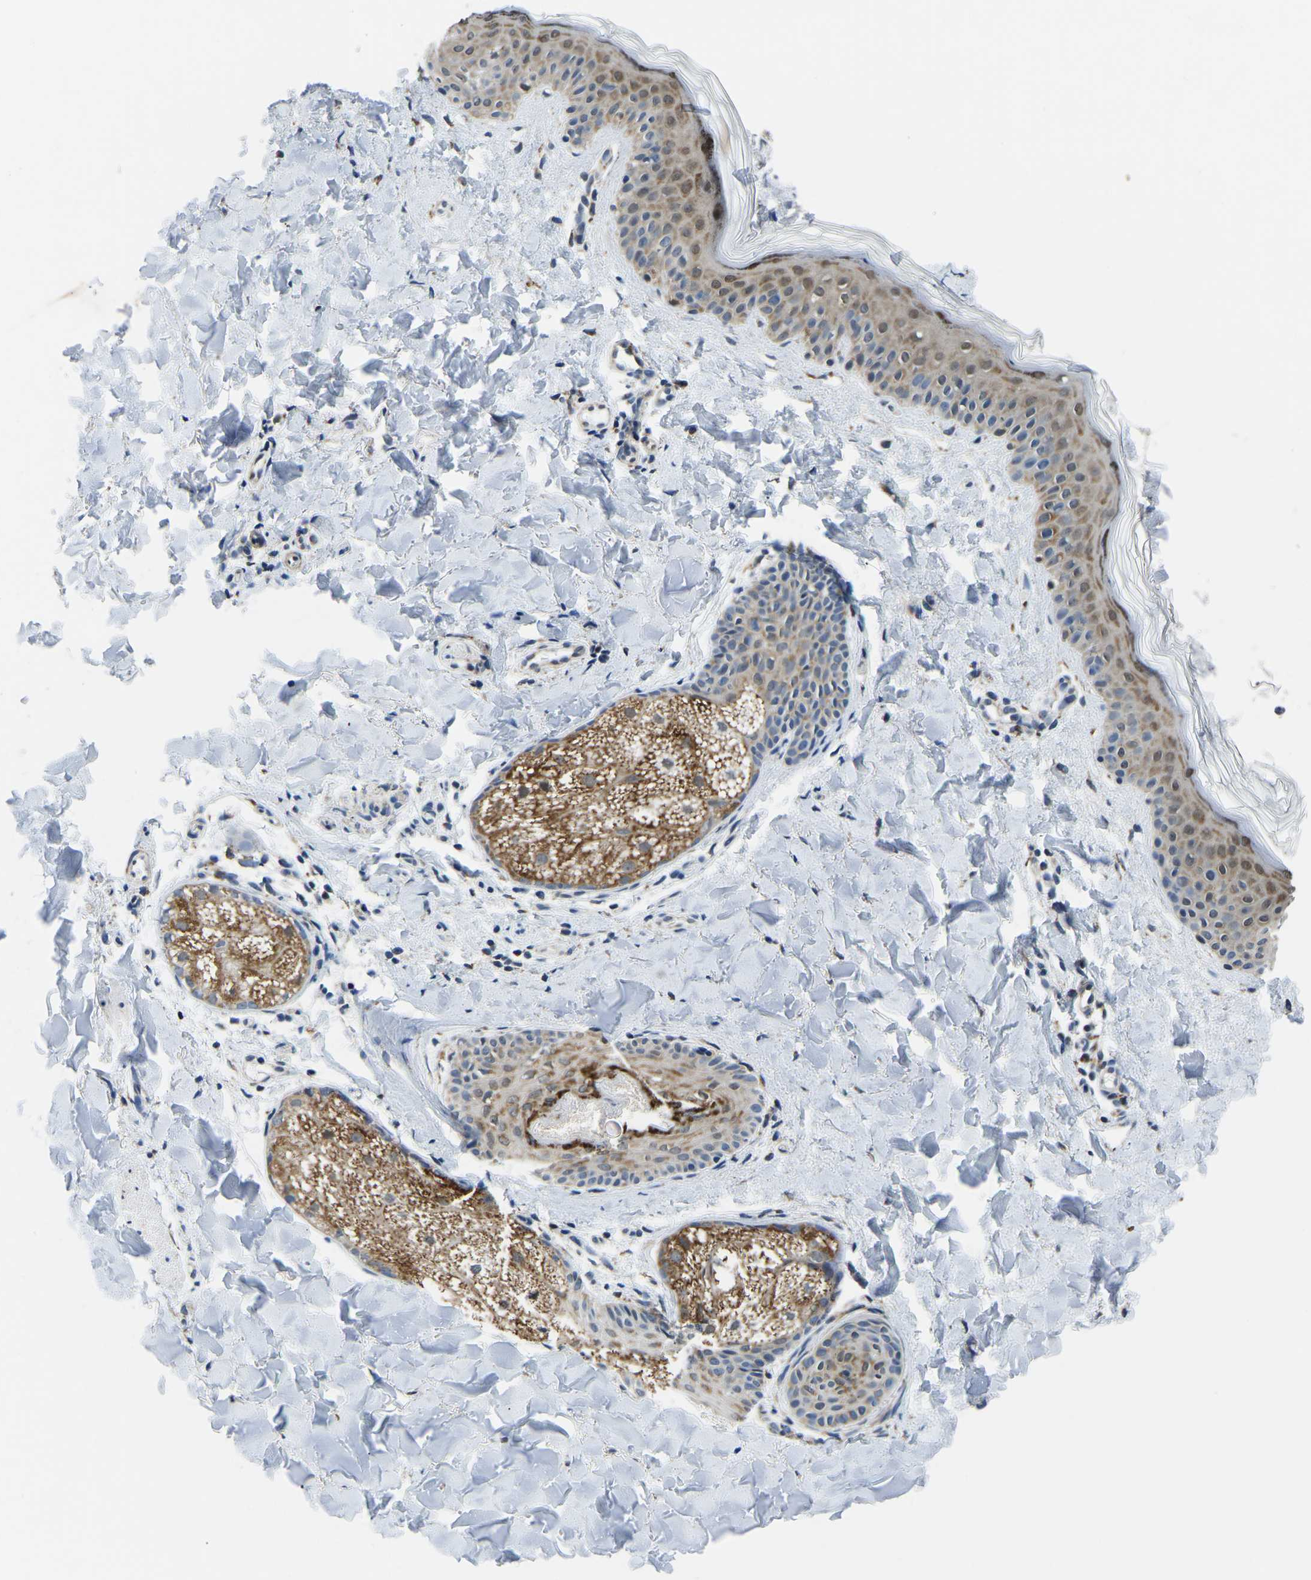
{"staining": {"intensity": "weak", "quantity": ">75%", "location": "cytoplasmic/membranous"}, "tissue": "skin", "cell_type": "Fibroblasts", "image_type": "normal", "snomed": [{"axis": "morphology", "description": "Normal tissue, NOS"}, {"axis": "topography", "description": "Skin"}], "caption": "Brown immunohistochemical staining in unremarkable human skin displays weak cytoplasmic/membranous staining in approximately >75% of fibroblasts.", "gene": "BNIP3L", "patient": {"sex": "male", "age": 40}}